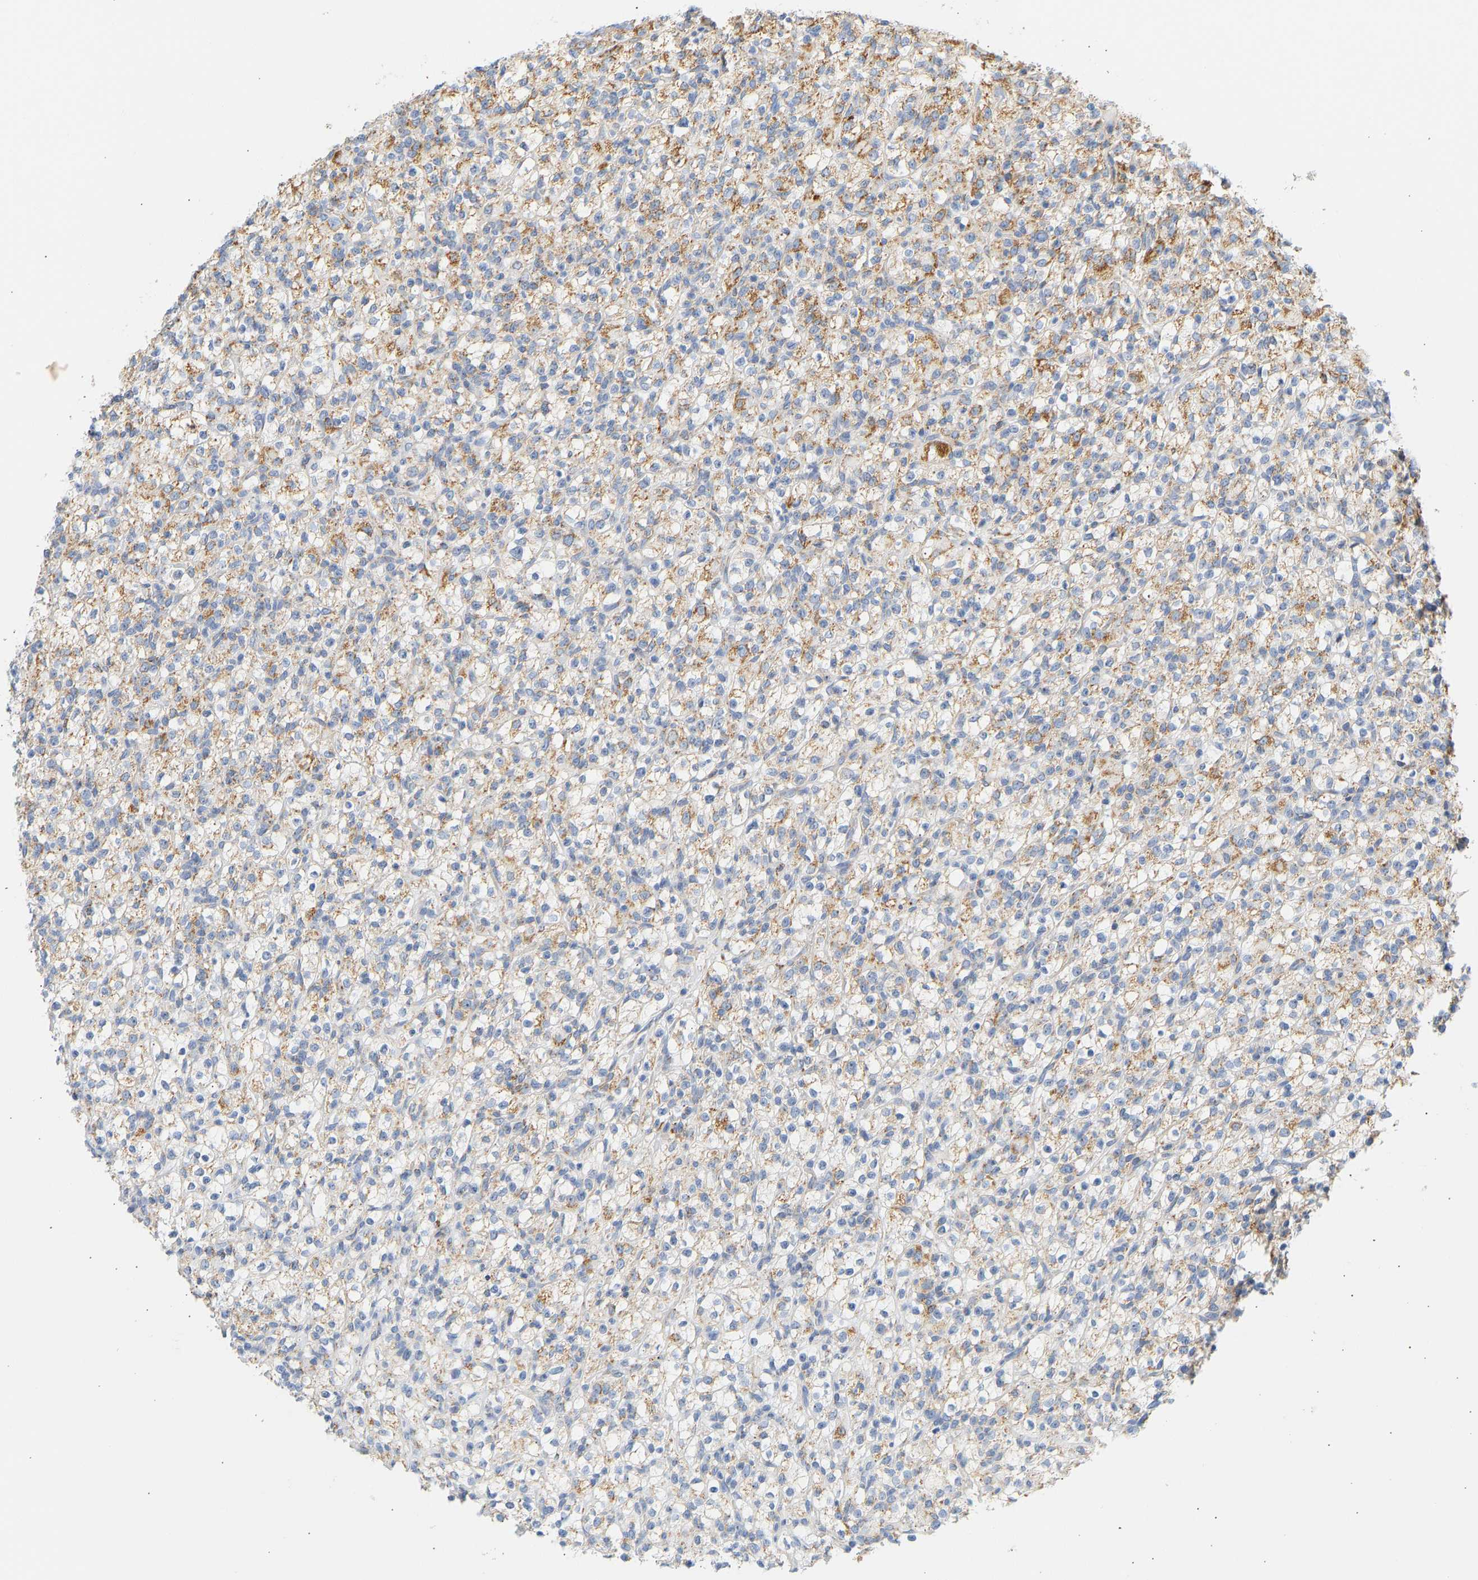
{"staining": {"intensity": "moderate", "quantity": "25%-75%", "location": "cytoplasmic/membranous"}, "tissue": "renal cancer", "cell_type": "Tumor cells", "image_type": "cancer", "snomed": [{"axis": "morphology", "description": "Normal tissue, NOS"}, {"axis": "morphology", "description": "Adenocarcinoma, NOS"}, {"axis": "topography", "description": "Kidney"}], "caption": "High-magnification brightfield microscopy of renal adenocarcinoma stained with DAB (brown) and counterstained with hematoxylin (blue). tumor cells exhibit moderate cytoplasmic/membranous positivity is present in approximately25%-75% of cells.", "gene": "GRPEL2", "patient": {"sex": "female", "age": 72}}